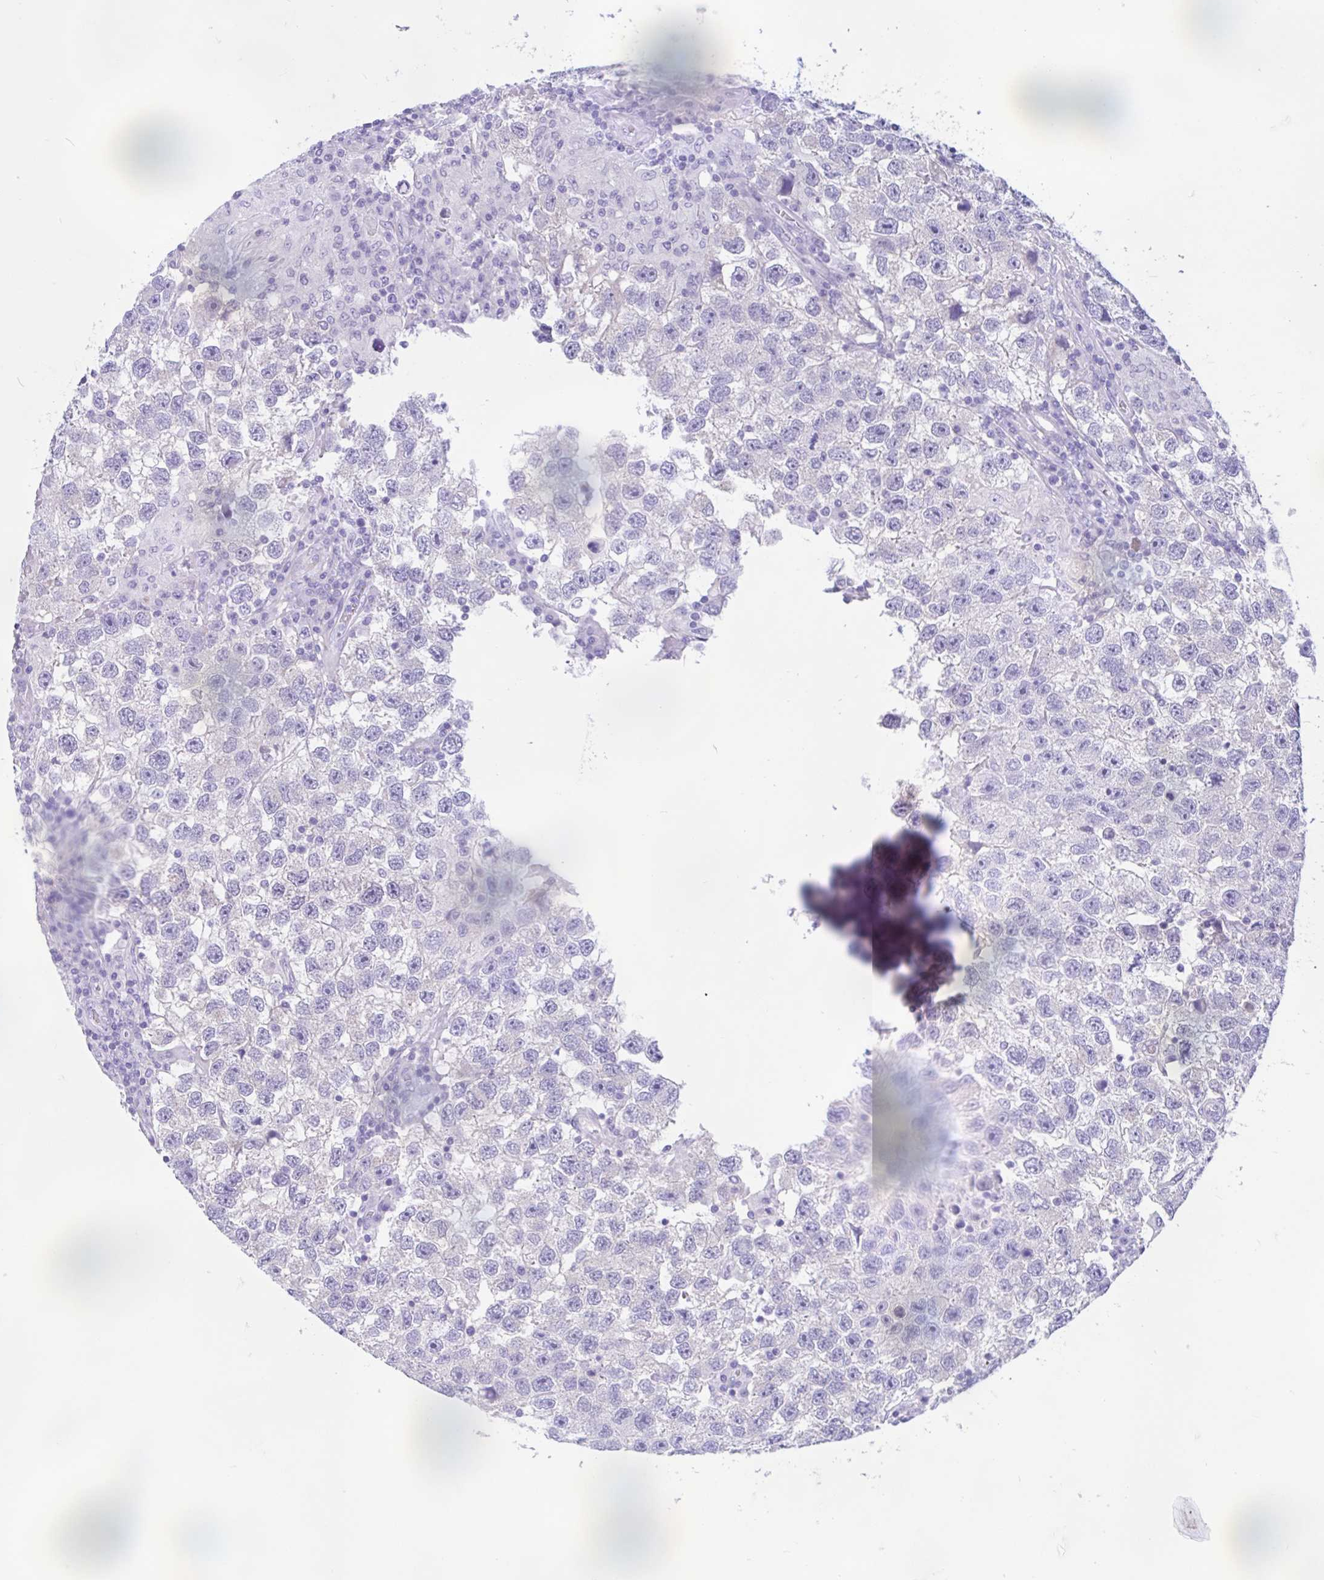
{"staining": {"intensity": "negative", "quantity": "none", "location": "none"}, "tissue": "testis cancer", "cell_type": "Tumor cells", "image_type": "cancer", "snomed": [{"axis": "morphology", "description": "Seminoma, NOS"}, {"axis": "topography", "description": "Testis"}], "caption": "This is a histopathology image of IHC staining of testis cancer (seminoma), which shows no staining in tumor cells. (Immunohistochemistry, brightfield microscopy, high magnification).", "gene": "ZNF319", "patient": {"sex": "male", "age": 26}}